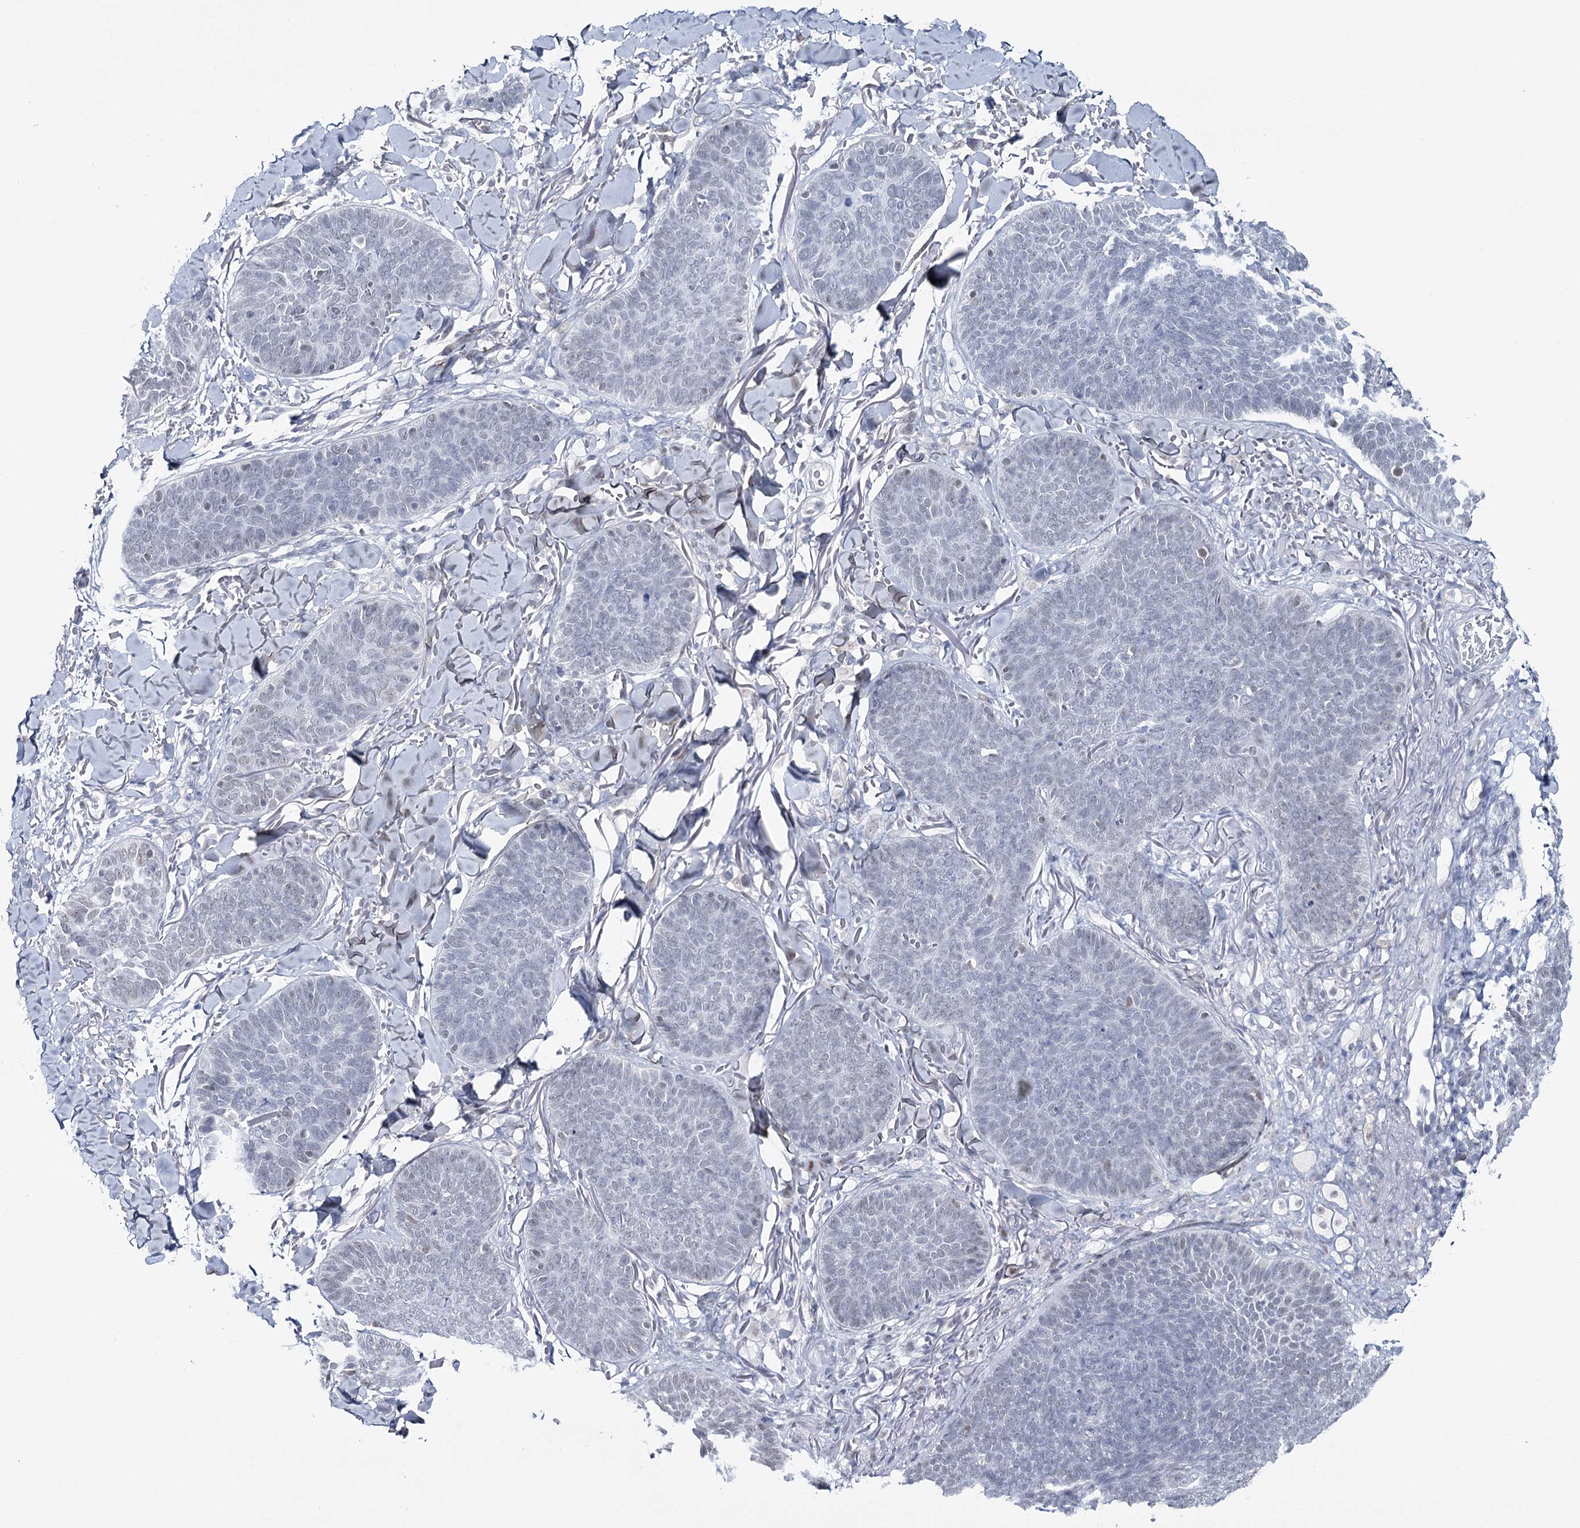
{"staining": {"intensity": "negative", "quantity": "none", "location": "none"}, "tissue": "skin cancer", "cell_type": "Tumor cells", "image_type": "cancer", "snomed": [{"axis": "morphology", "description": "Basal cell carcinoma"}, {"axis": "topography", "description": "Skin"}], "caption": "DAB (3,3'-diaminobenzidine) immunohistochemical staining of skin basal cell carcinoma exhibits no significant positivity in tumor cells.", "gene": "ZC3H8", "patient": {"sex": "male", "age": 85}}